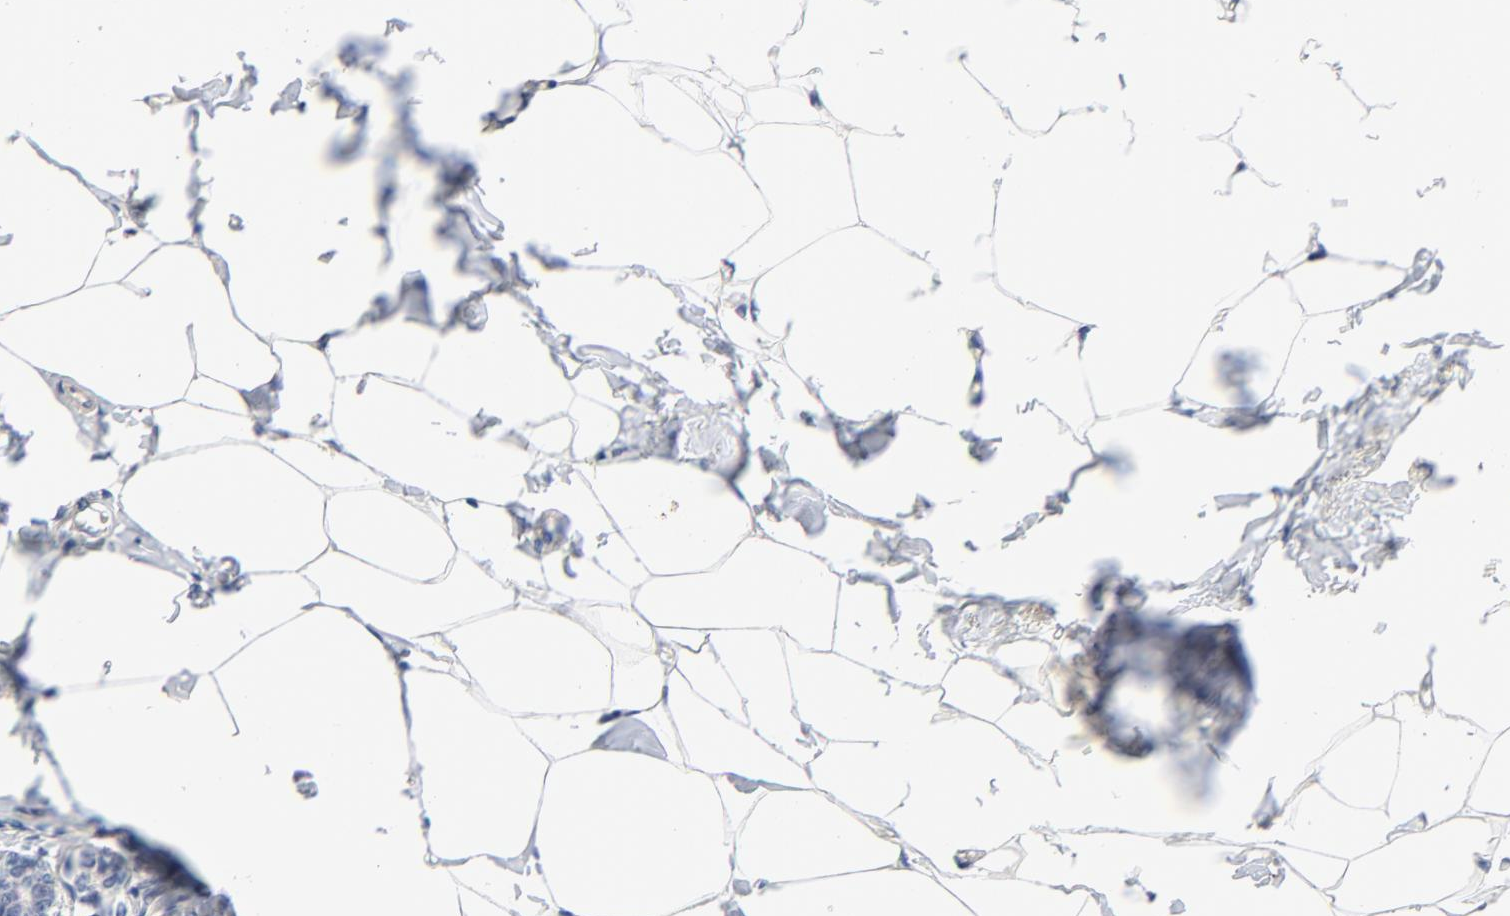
{"staining": {"intensity": "negative", "quantity": "none", "location": "none"}, "tissue": "breast cancer", "cell_type": "Tumor cells", "image_type": "cancer", "snomed": [{"axis": "morphology", "description": "Lobular carcinoma"}, {"axis": "topography", "description": "Breast"}], "caption": "An IHC micrograph of breast cancer (lobular carcinoma) is shown. There is no staining in tumor cells of breast cancer (lobular carcinoma). (DAB (3,3'-diaminobenzidine) IHC visualized using brightfield microscopy, high magnification).", "gene": "AADAC", "patient": {"sex": "female", "age": 51}}